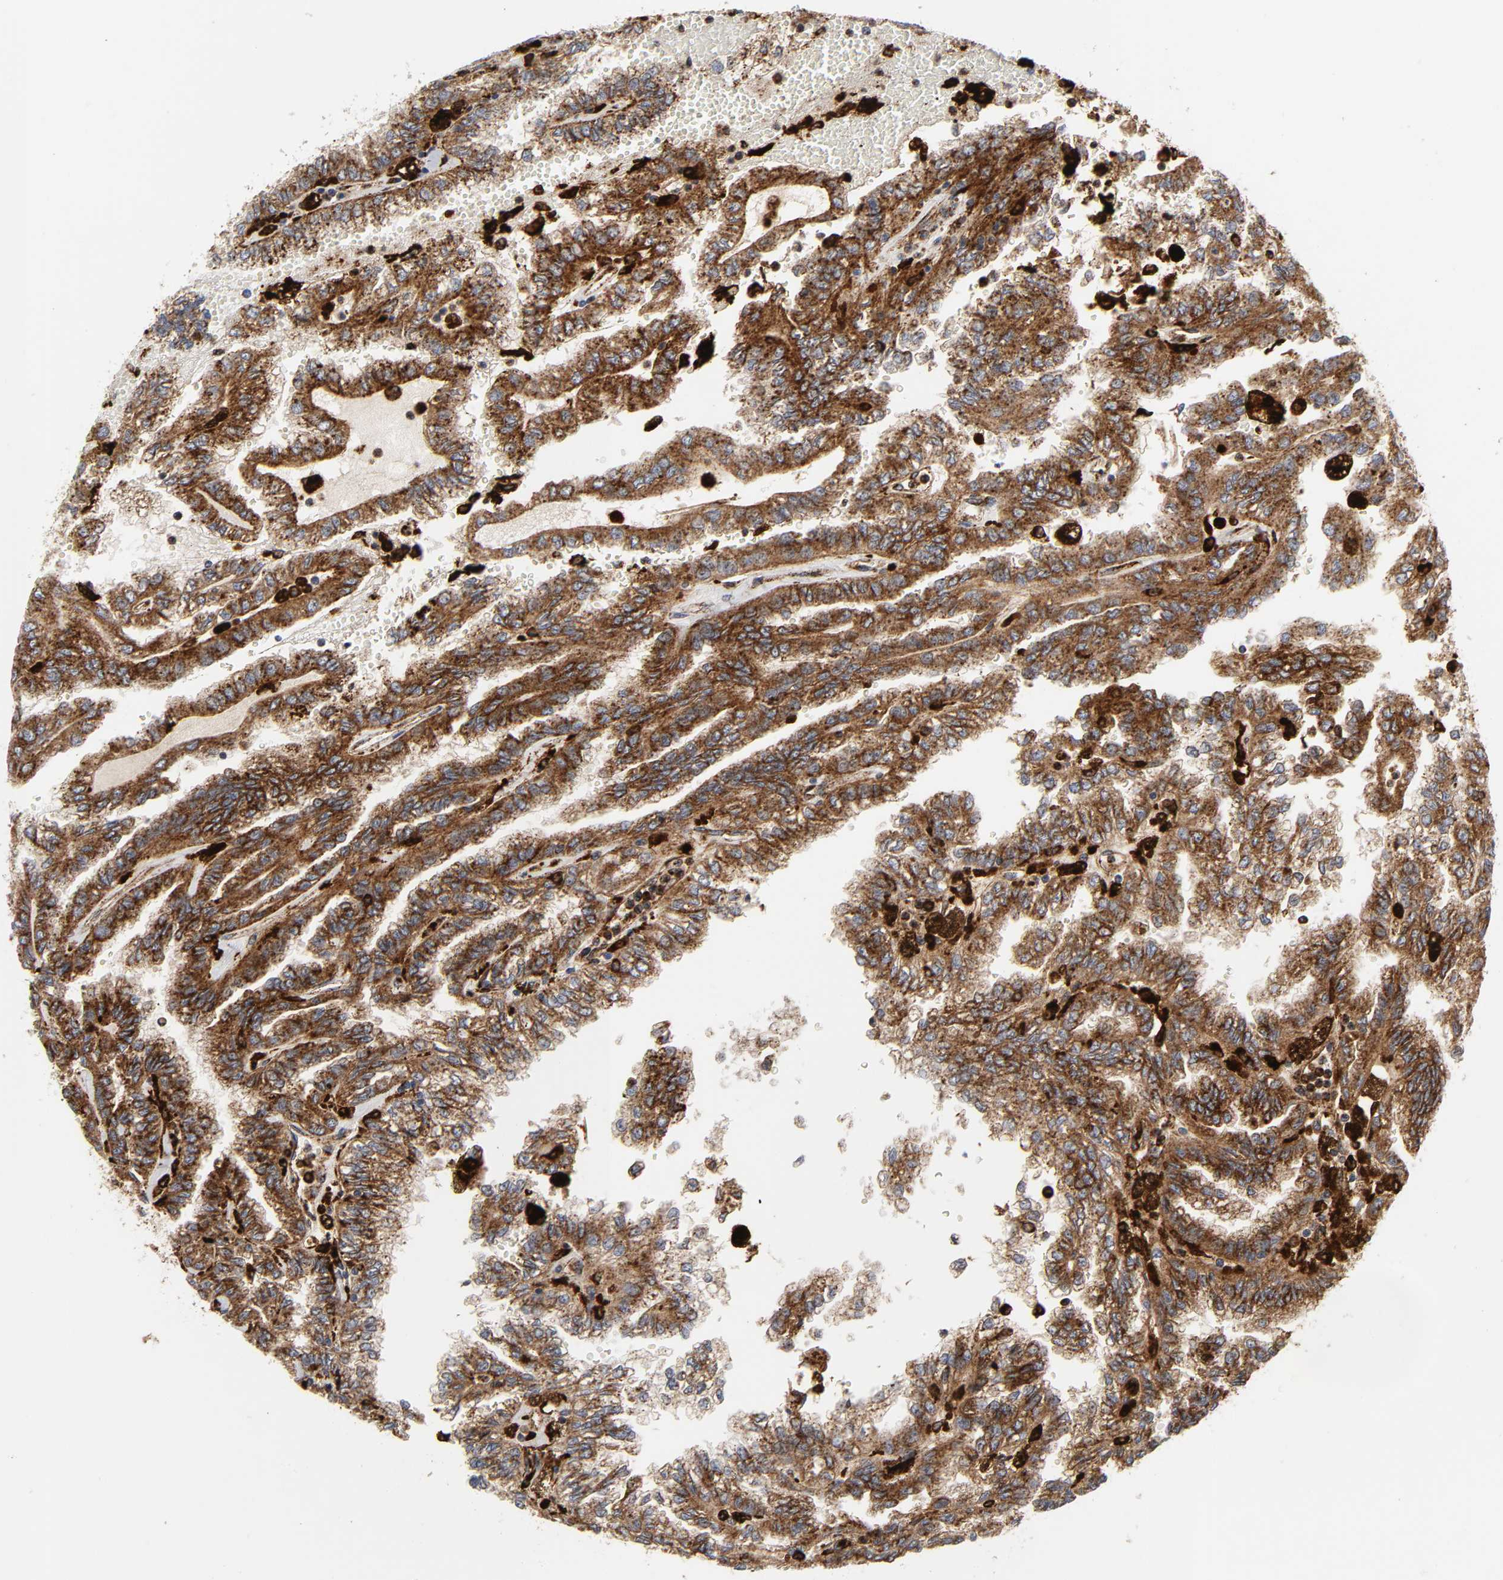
{"staining": {"intensity": "strong", "quantity": ">75%", "location": "cytoplasmic/membranous"}, "tissue": "renal cancer", "cell_type": "Tumor cells", "image_type": "cancer", "snomed": [{"axis": "morphology", "description": "Inflammation, NOS"}, {"axis": "morphology", "description": "Adenocarcinoma, NOS"}, {"axis": "topography", "description": "Kidney"}], "caption": "Immunohistochemical staining of human adenocarcinoma (renal) reveals strong cytoplasmic/membranous protein expression in about >75% of tumor cells. (DAB = brown stain, brightfield microscopy at high magnification).", "gene": "PSAP", "patient": {"sex": "male", "age": 68}}